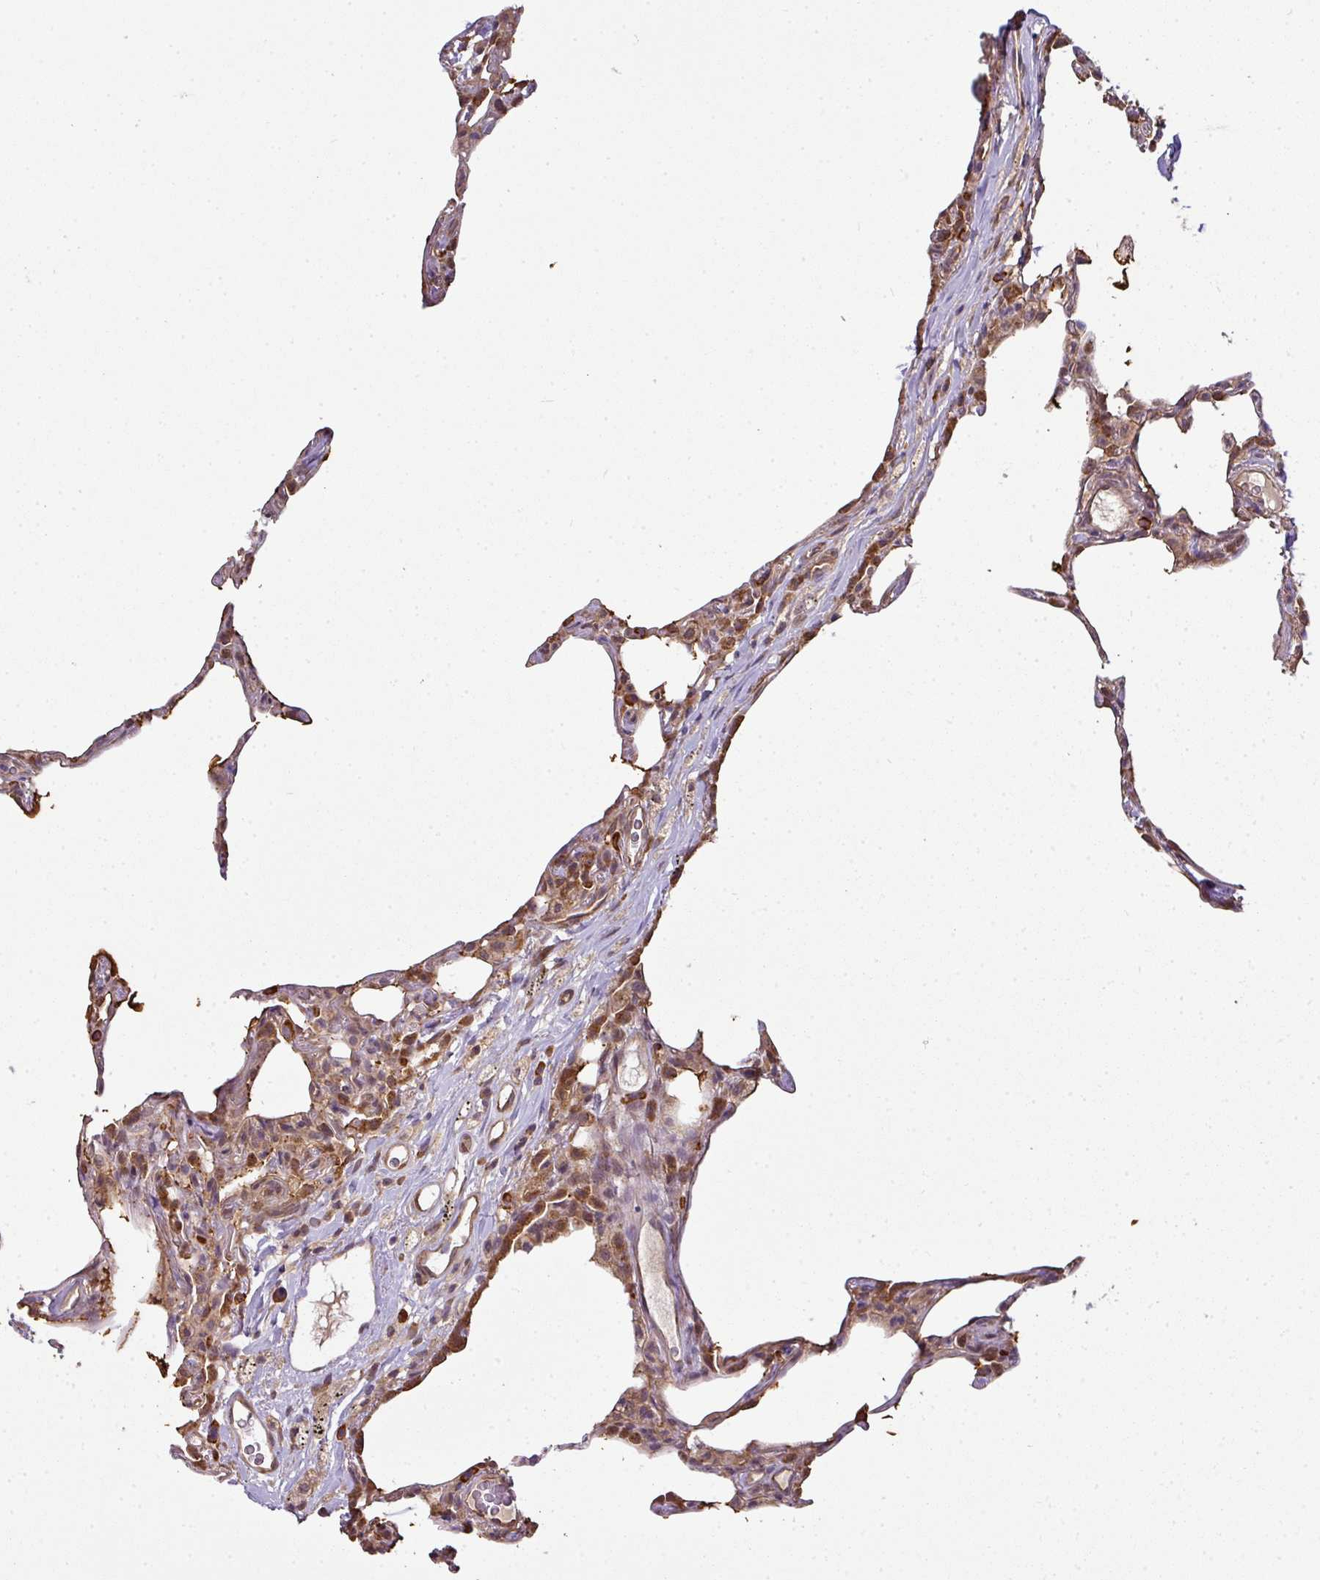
{"staining": {"intensity": "moderate", "quantity": "25%-75%", "location": "cytoplasmic/membranous"}, "tissue": "lung", "cell_type": "Alveolar cells", "image_type": "normal", "snomed": [{"axis": "morphology", "description": "Normal tissue, NOS"}, {"axis": "topography", "description": "Lung"}], "caption": "Immunohistochemistry micrograph of normal human lung stained for a protein (brown), which exhibits medium levels of moderate cytoplasmic/membranous positivity in approximately 25%-75% of alveolar cells.", "gene": "RBM14", "patient": {"sex": "female", "age": 57}}